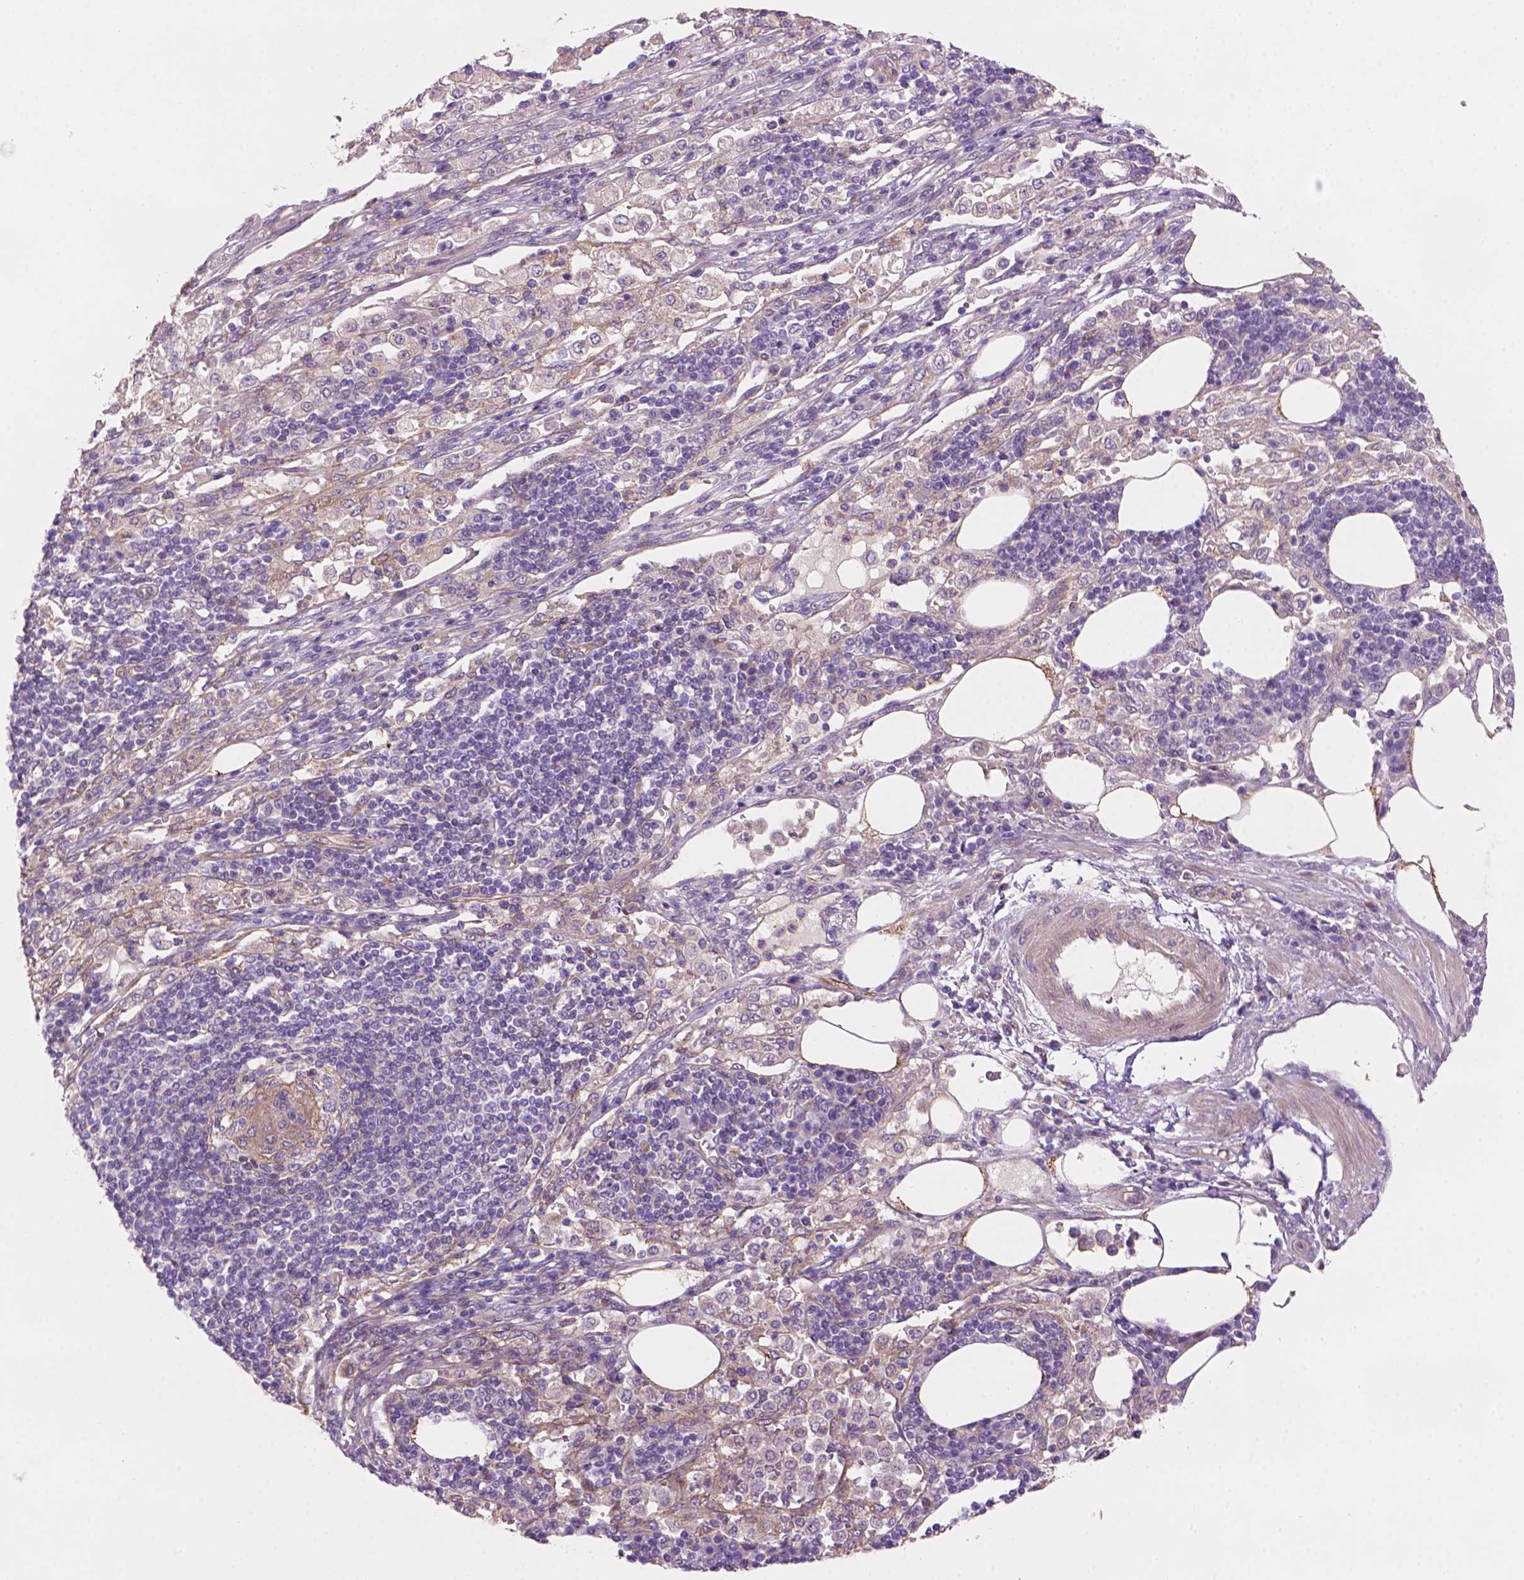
{"staining": {"intensity": "negative", "quantity": "none", "location": "none"}, "tissue": "pancreatic cancer", "cell_type": "Tumor cells", "image_type": "cancer", "snomed": [{"axis": "morphology", "description": "Adenocarcinoma, NOS"}, {"axis": "topography", "description": "Pancreas"}], "caption": "Immunohistochemistry micrograph of pancreatic cancer stained for a protein (brown), which demonstrates no staining in tumor cells. (Immunohistochemistry (ihc), brightfield microscopy, high magnification).", "gene": "AMMECR1", "patient": {"sex": "female", "age": 61}}